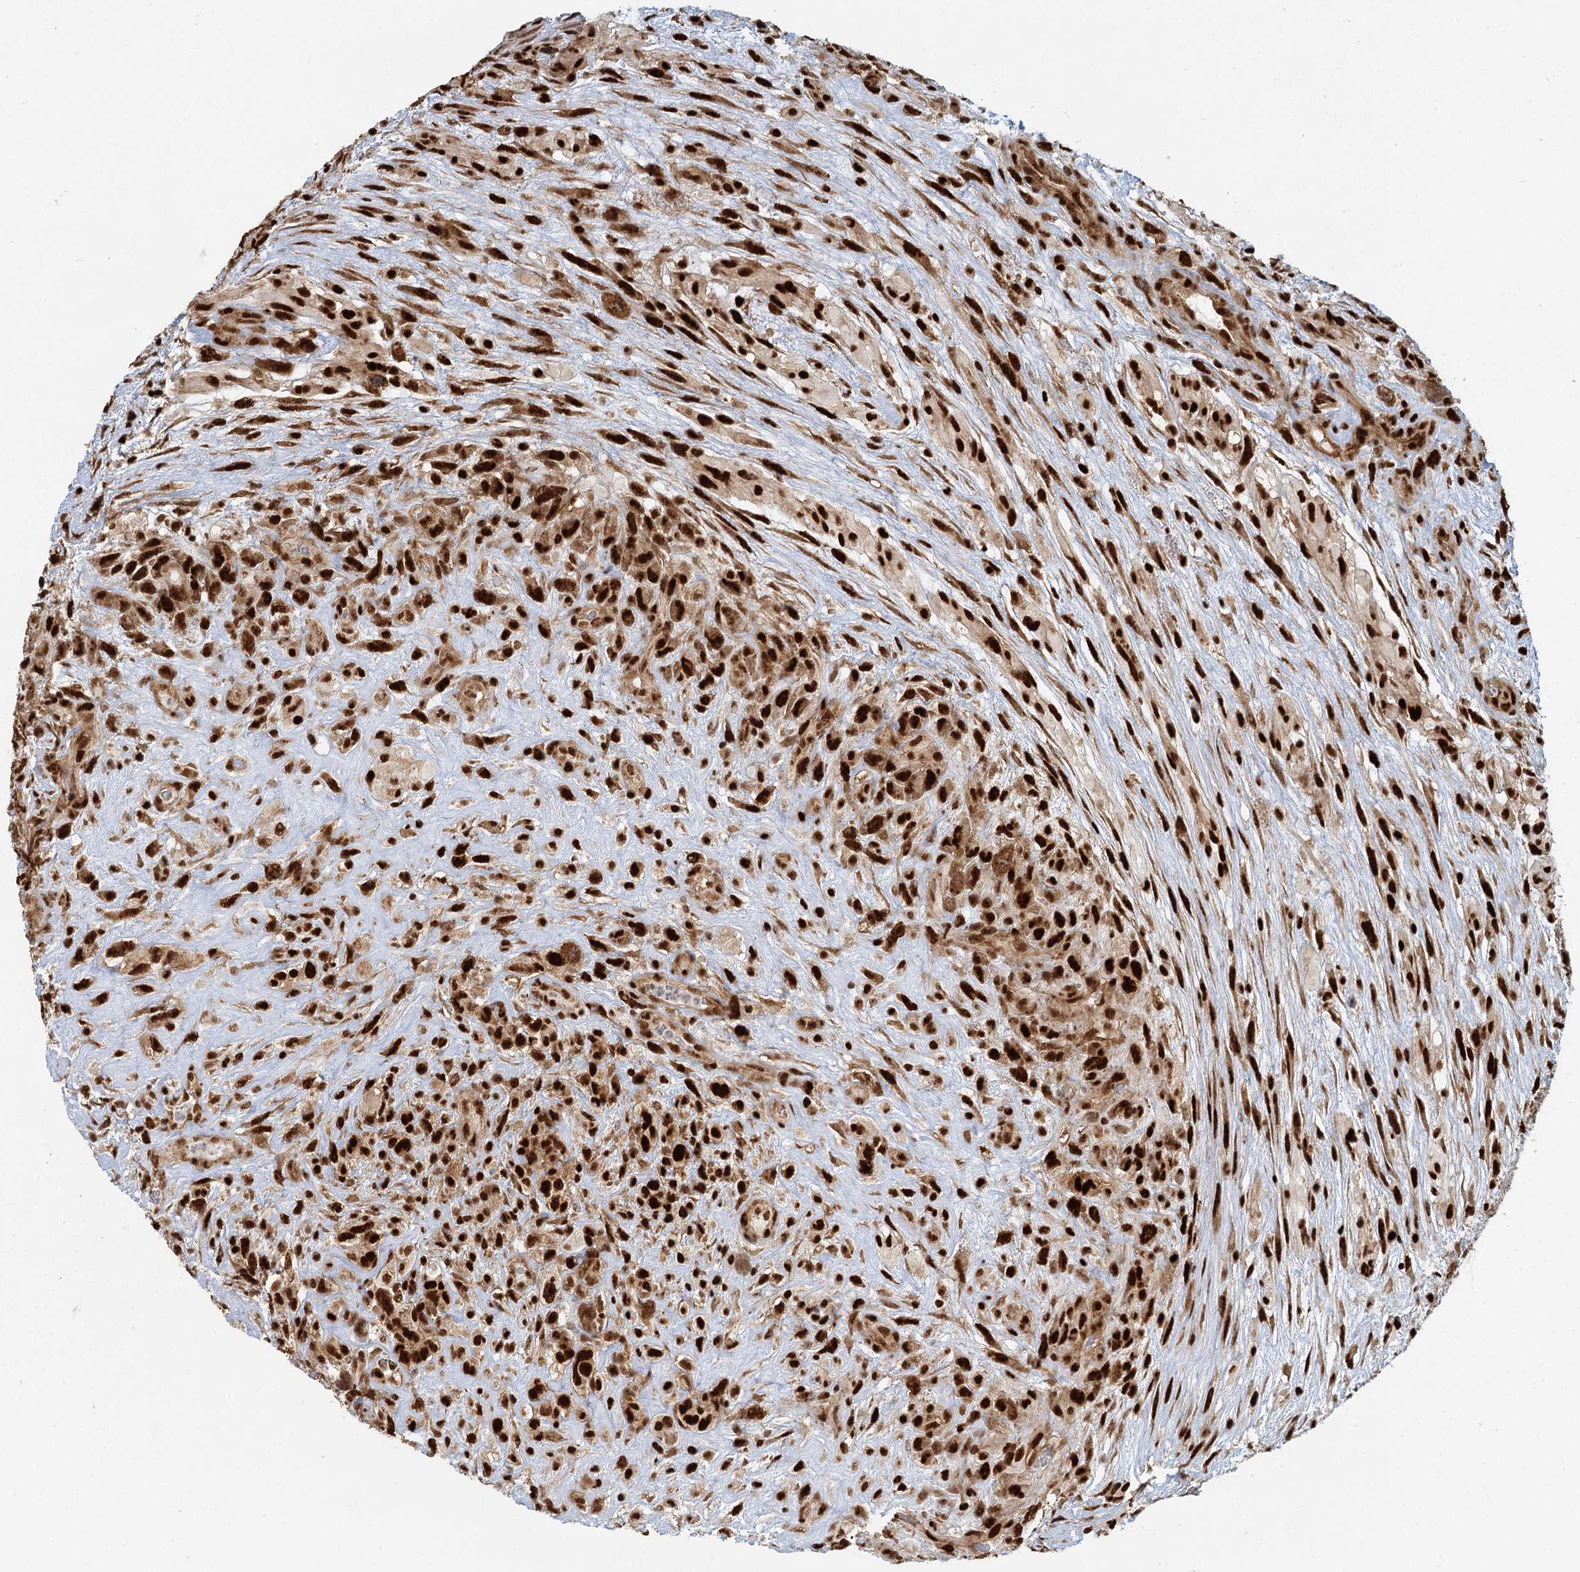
{"staining": {"intensity": "strong", "quantity": ">75%", "location": "nuclear"}, "tissue": "glioma", "cell_type": "Tumor cells", "image_type": "cancer", "snomed": [{"axis": "morphology", "description": "Glioma, malignant, High grade"}, {"axis": "topography", "description": "Brain"}], "caption": "Immunohistochemistry of human glioma exhibits high levels of strong nuclear positivity in approximately >75% of tumor cells. (DAB = brown stain, brightfield microscopy at high magnification).", "gene": "GPATCH11", "patient": {"sex": "male", "age": 61}}